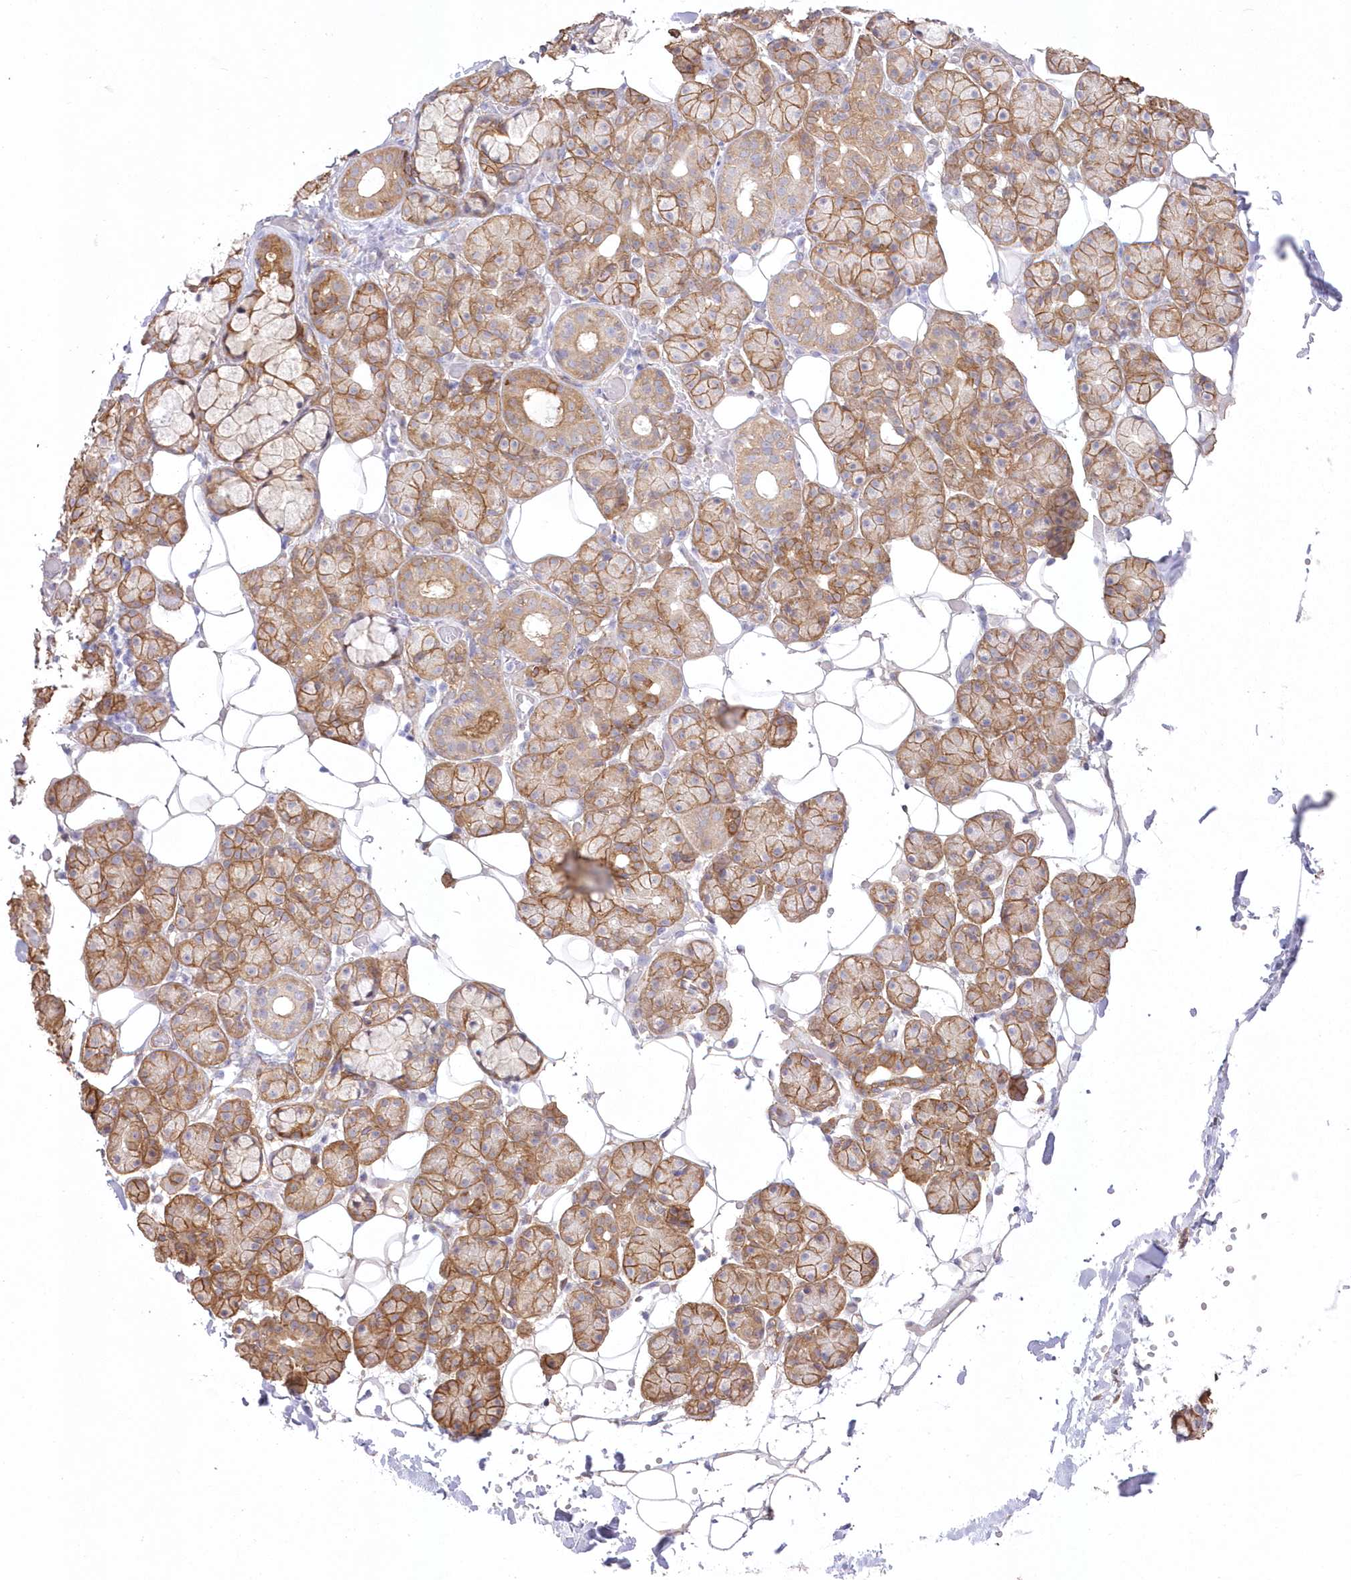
{"staining": {"intensity": "moderate", "quantity": ">75%", "location": "cytoplasmic/membranous"}, "tissue": "salivary gland", "cell_type": "Glandular cells", "image_type": "normal", "snomed": [{"axis": "morphology", "description": "Normal tissue, NOS"}, {"axis": "topography", "description": "Salivary gland"}], "caption": "High-power microscopy captured an IHC image of benign salivary gland, revealing moderate cytoplasmic/membranous expression in about >75% of glandular cells.", "gene": "SH3PXD2B", "patient": {"sex": "male", "age": 63}}